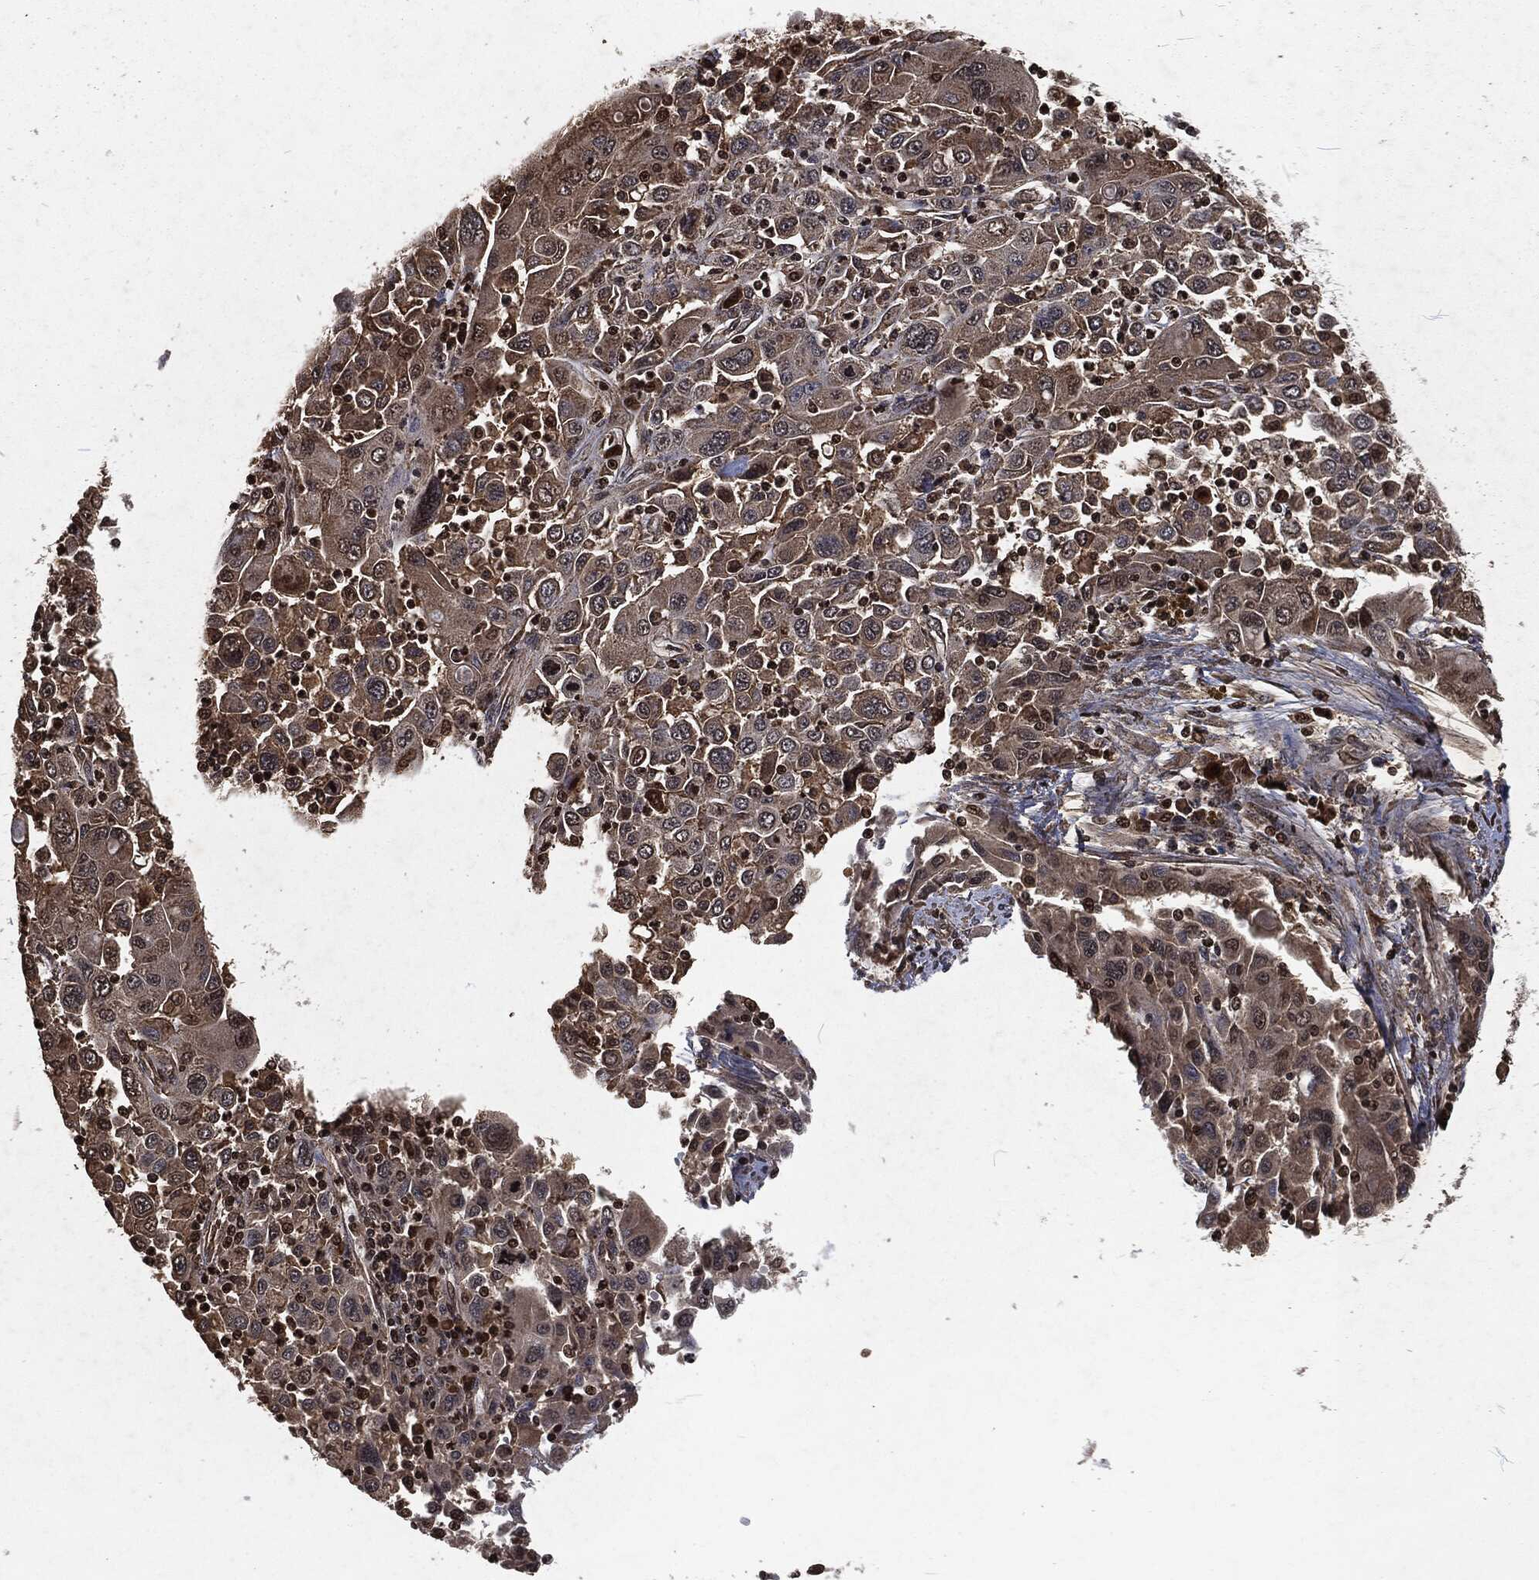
{"staining": {"intensity": "weak", "quantity": "25%-75%", "location": "cytoplasmic/membranous"}, "tissue": "stomach cancer", "cell_type": "Tumor cells", "image_type": "cancer", "snomed": [{"axis": "morphology", "description": "Adenocarcinoma, NOS"}, {"axis": "topography", "description": "Stomach"}], "caption": "A low amount of weak cytoplasmic/membranous staining is appreciated in about 25%-75% of tumor cells in stomach cancer tissue.", "gene": "SNAI1", "patient": {"sex": "male", "age": 56}}